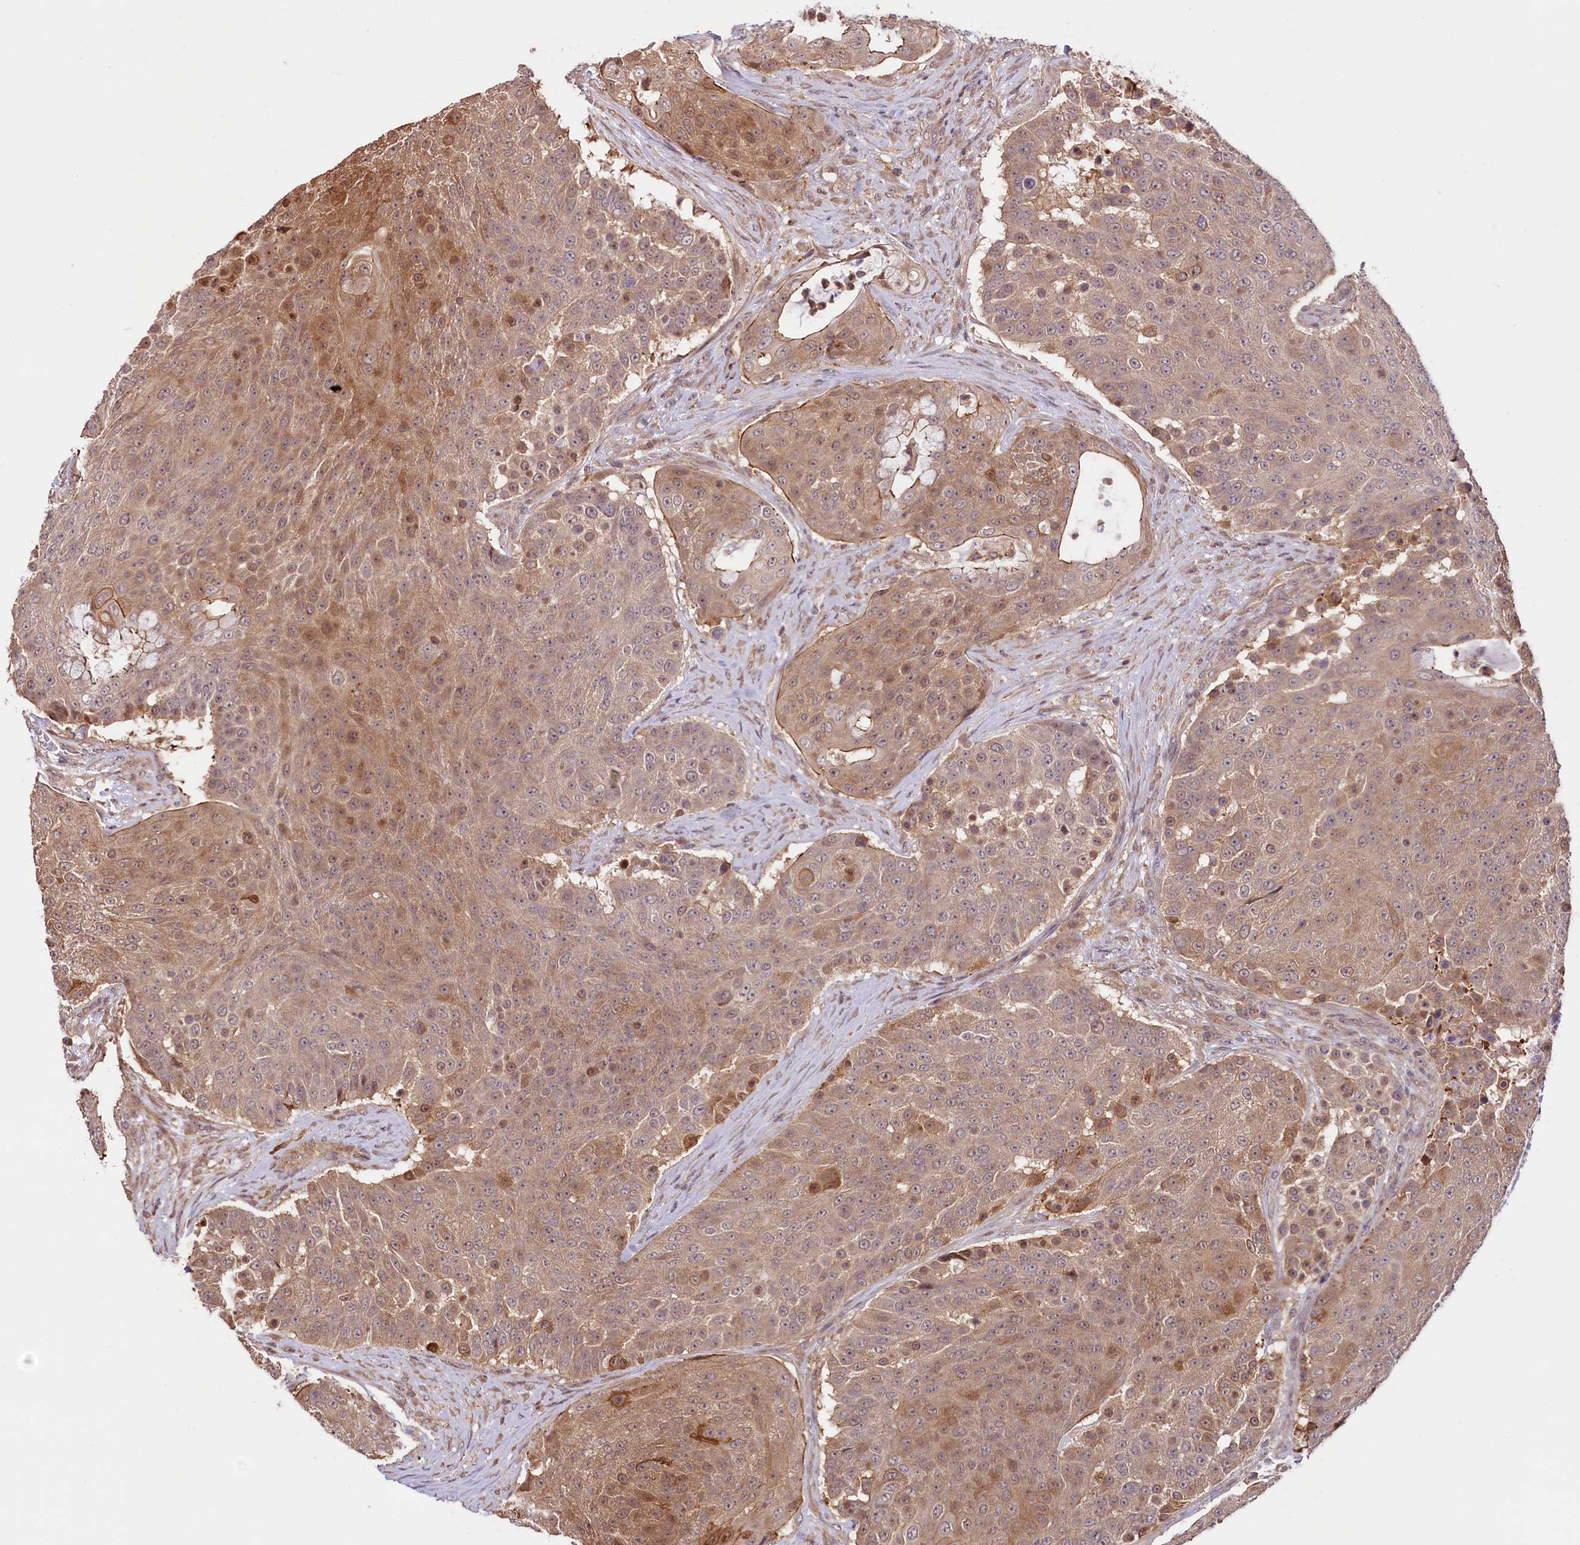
{"staining": {"intensity": "moderate", "quantity": "25%-75%", "location": "cytoplasmic/membranous,nuclear"}, "tissue": "urothelial cancer", "cell_type": "Tumor cells", "image_type": "cancer", "snomed": [{"axis": "morphology", "description": "Urothelial carcinoma, High grade"}, {"axis": "topography", "description": "Urinary bladder"}], "caption": "An IHC image of neoplastic tissue is shown. Protein staining in brown shows moderate cytoplasmic/membranous and nuclear positivity in urothelial cancer within tumor cells.", "gene": "RIC8A", "patient": {"sex": "female", "age": 63}}